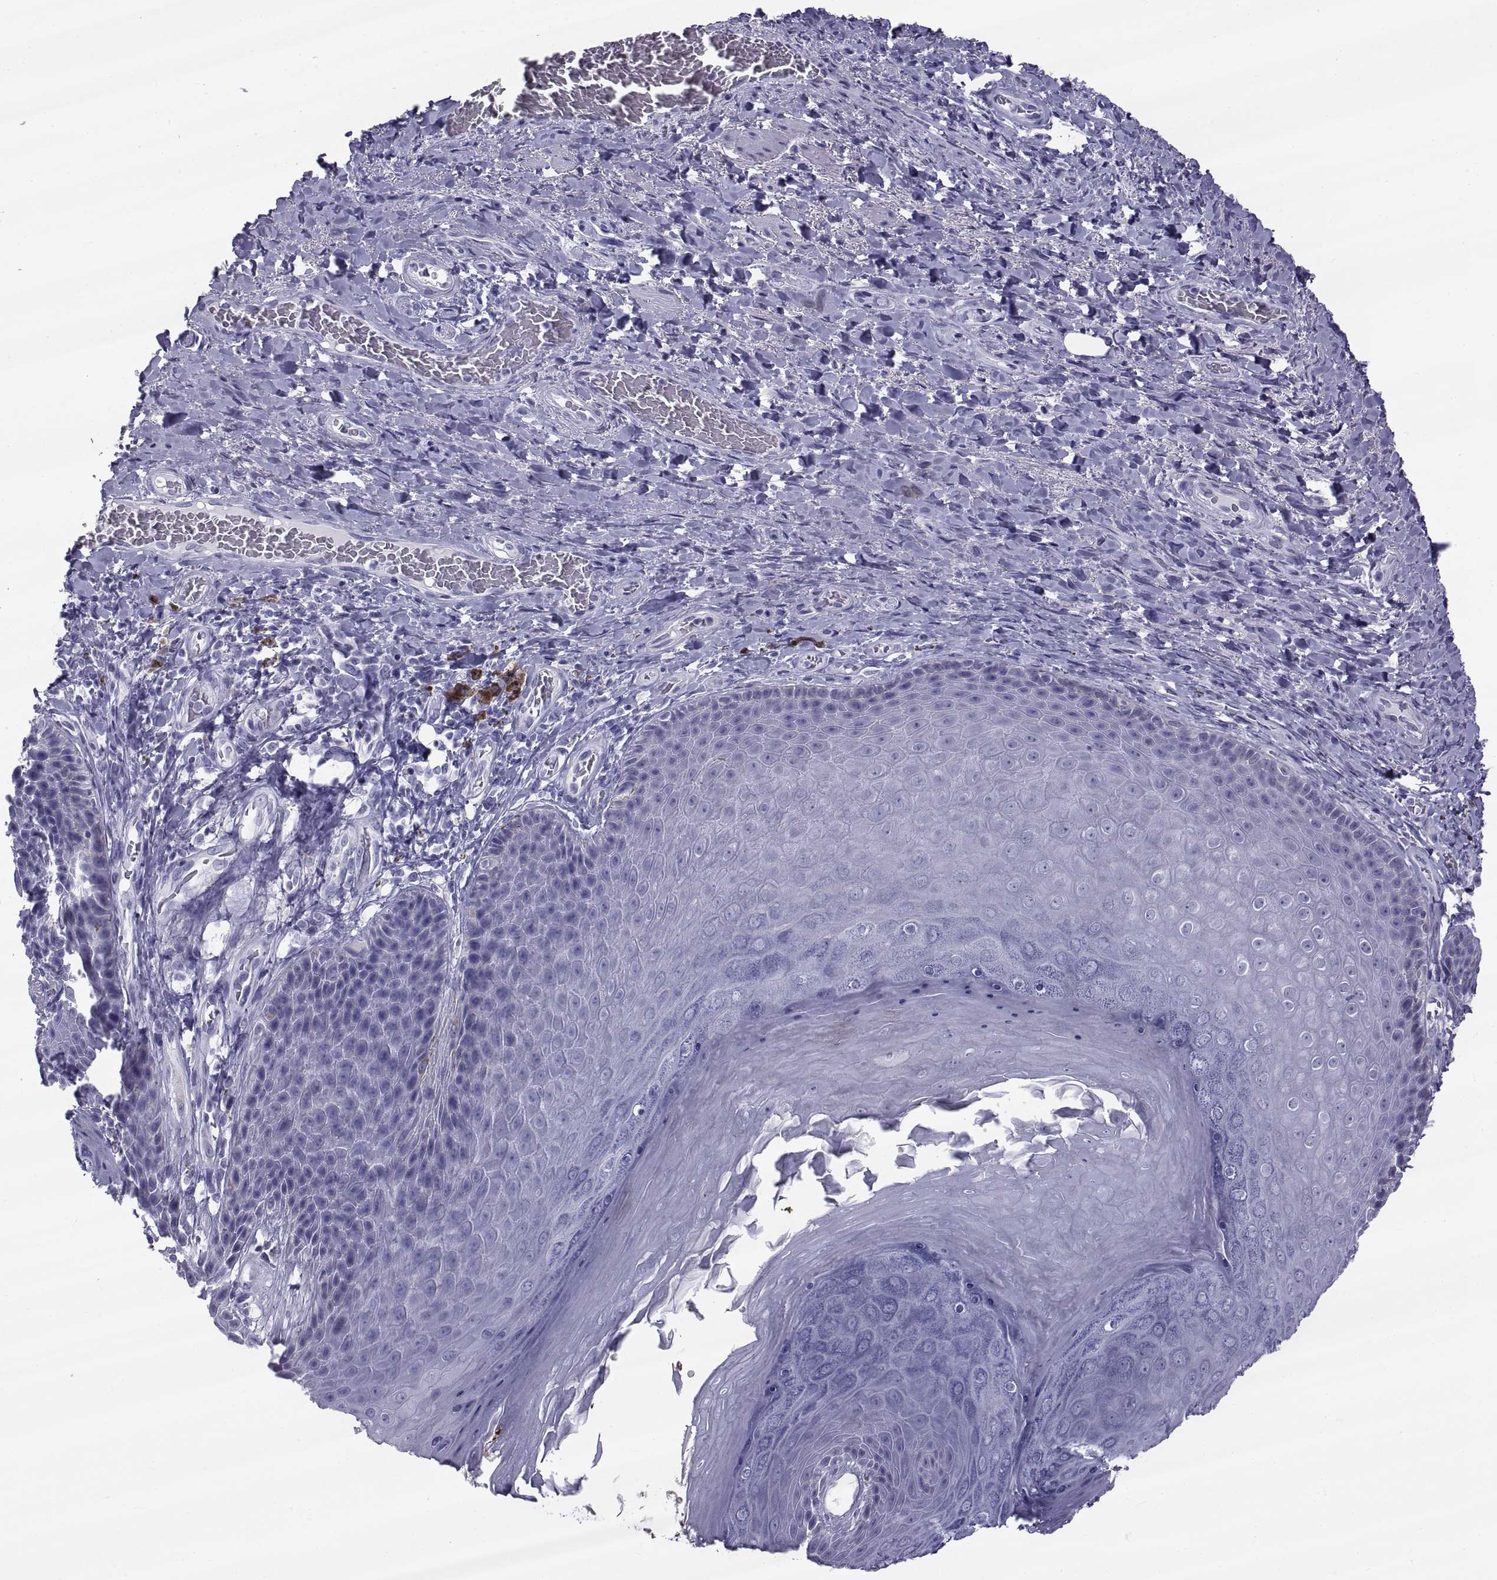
{"staining": {"intensity": "negative", "quantity": "none", "location": "none"}, "tissue": "skin", "cell_type": "Epidermal cells", "image_type": "normal", "snomed": [{"axis": "morphology", "description": "Normal tissue, NOS"}, {"axis": "topography", "description": "Skeletal muscle"}, {"axis": "topography", "description": "Anal"}, {"axis": "topography", "description": "Peripheral nerve tissue"}], "caption": "Skin stained for a protein using IHC displays no positivity epidermal cells.", "gene": "NPTX2", "patient": {"sex": "male", "age": 53}}